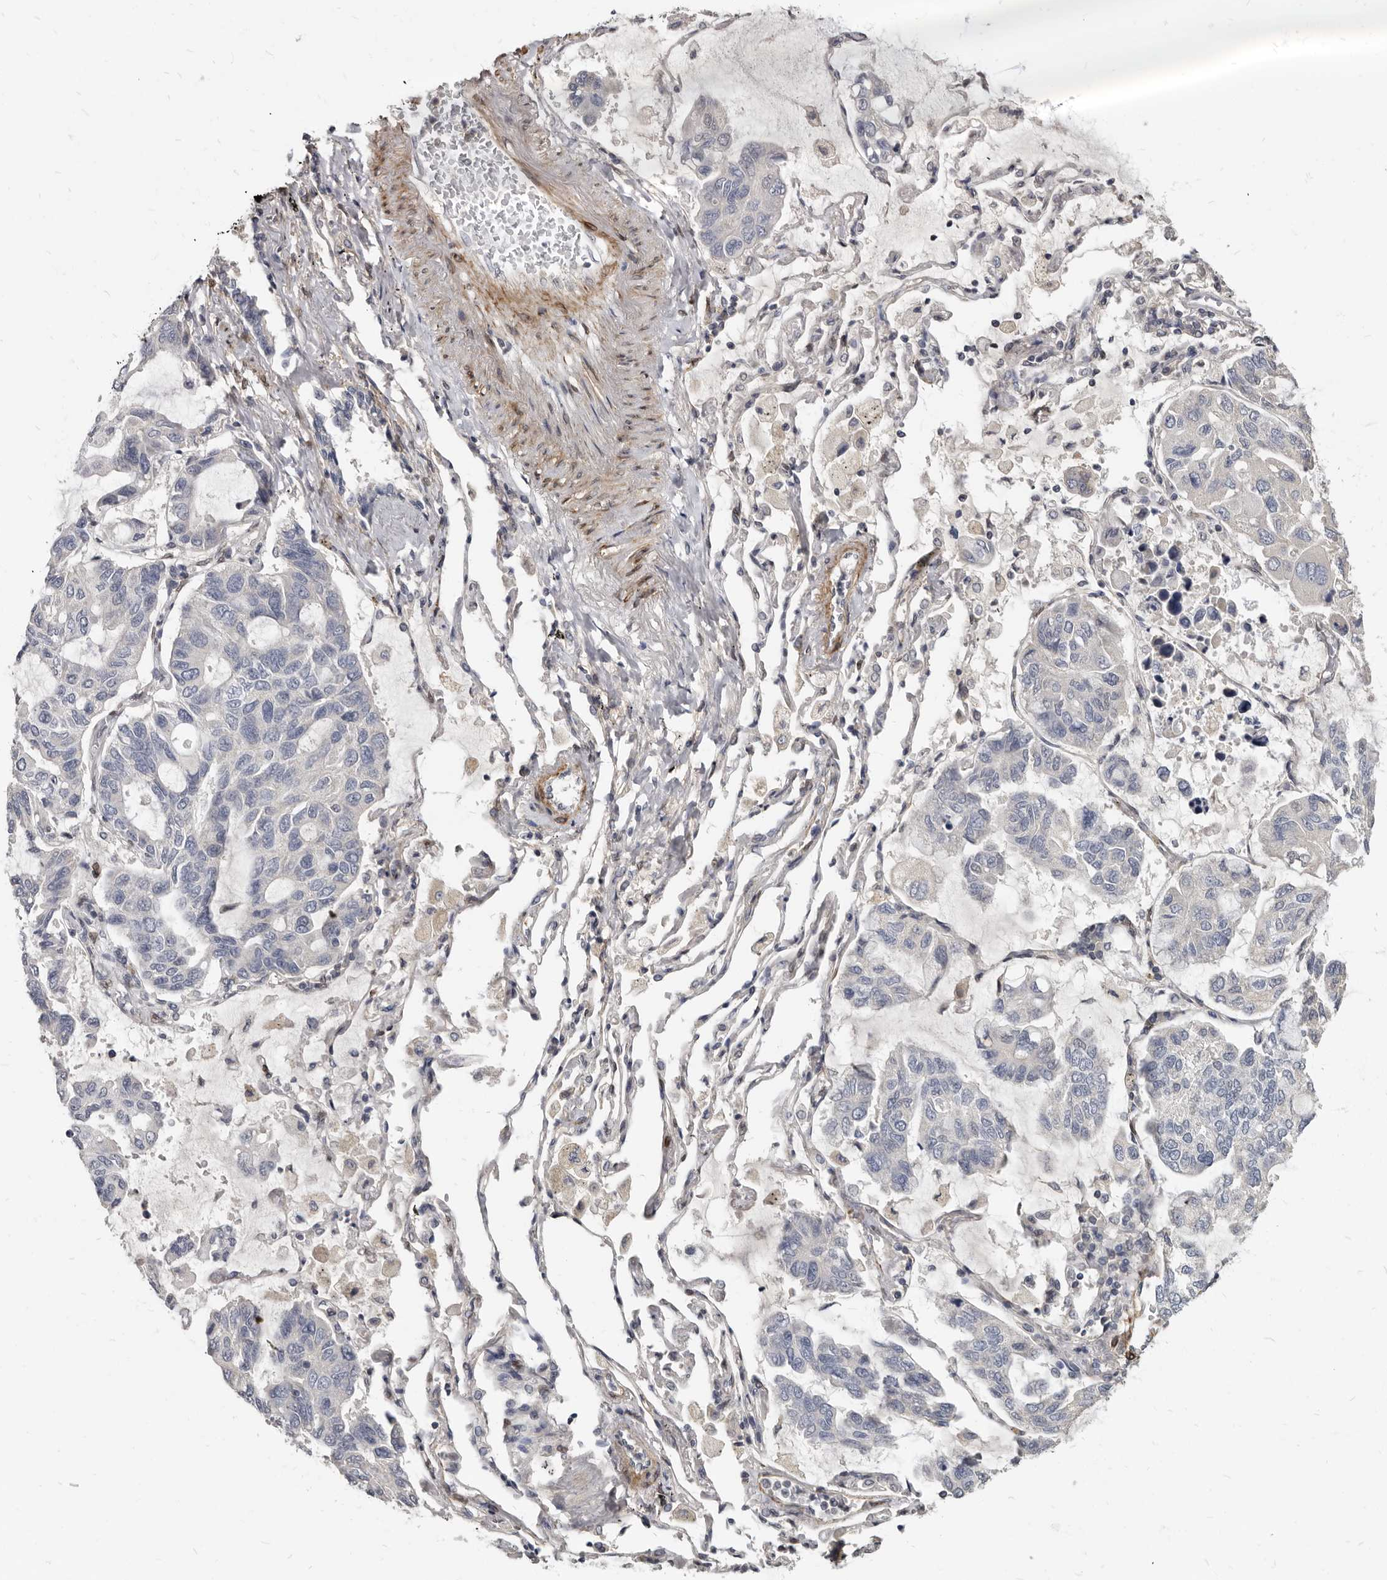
{"staining": {"intensity": "negative", "quantity": "none", "location": "none"}, "tissue": "lung cancer", "cell_type": "Tumor cells", "image_type": "cancer", "snomed": [{"axis": "morphology", "description": "Adenocarcinoma, NOS"}, {"axis": "topography", "description": "Lung"}], "caption": "This is a histopathology image of immunohistochemistry staining of lung cancer (adenocarcinoma), which shows no expression in tumor cells.", "gene": "MRGPRF", "patient": {"sex": "male", "age": 64}}